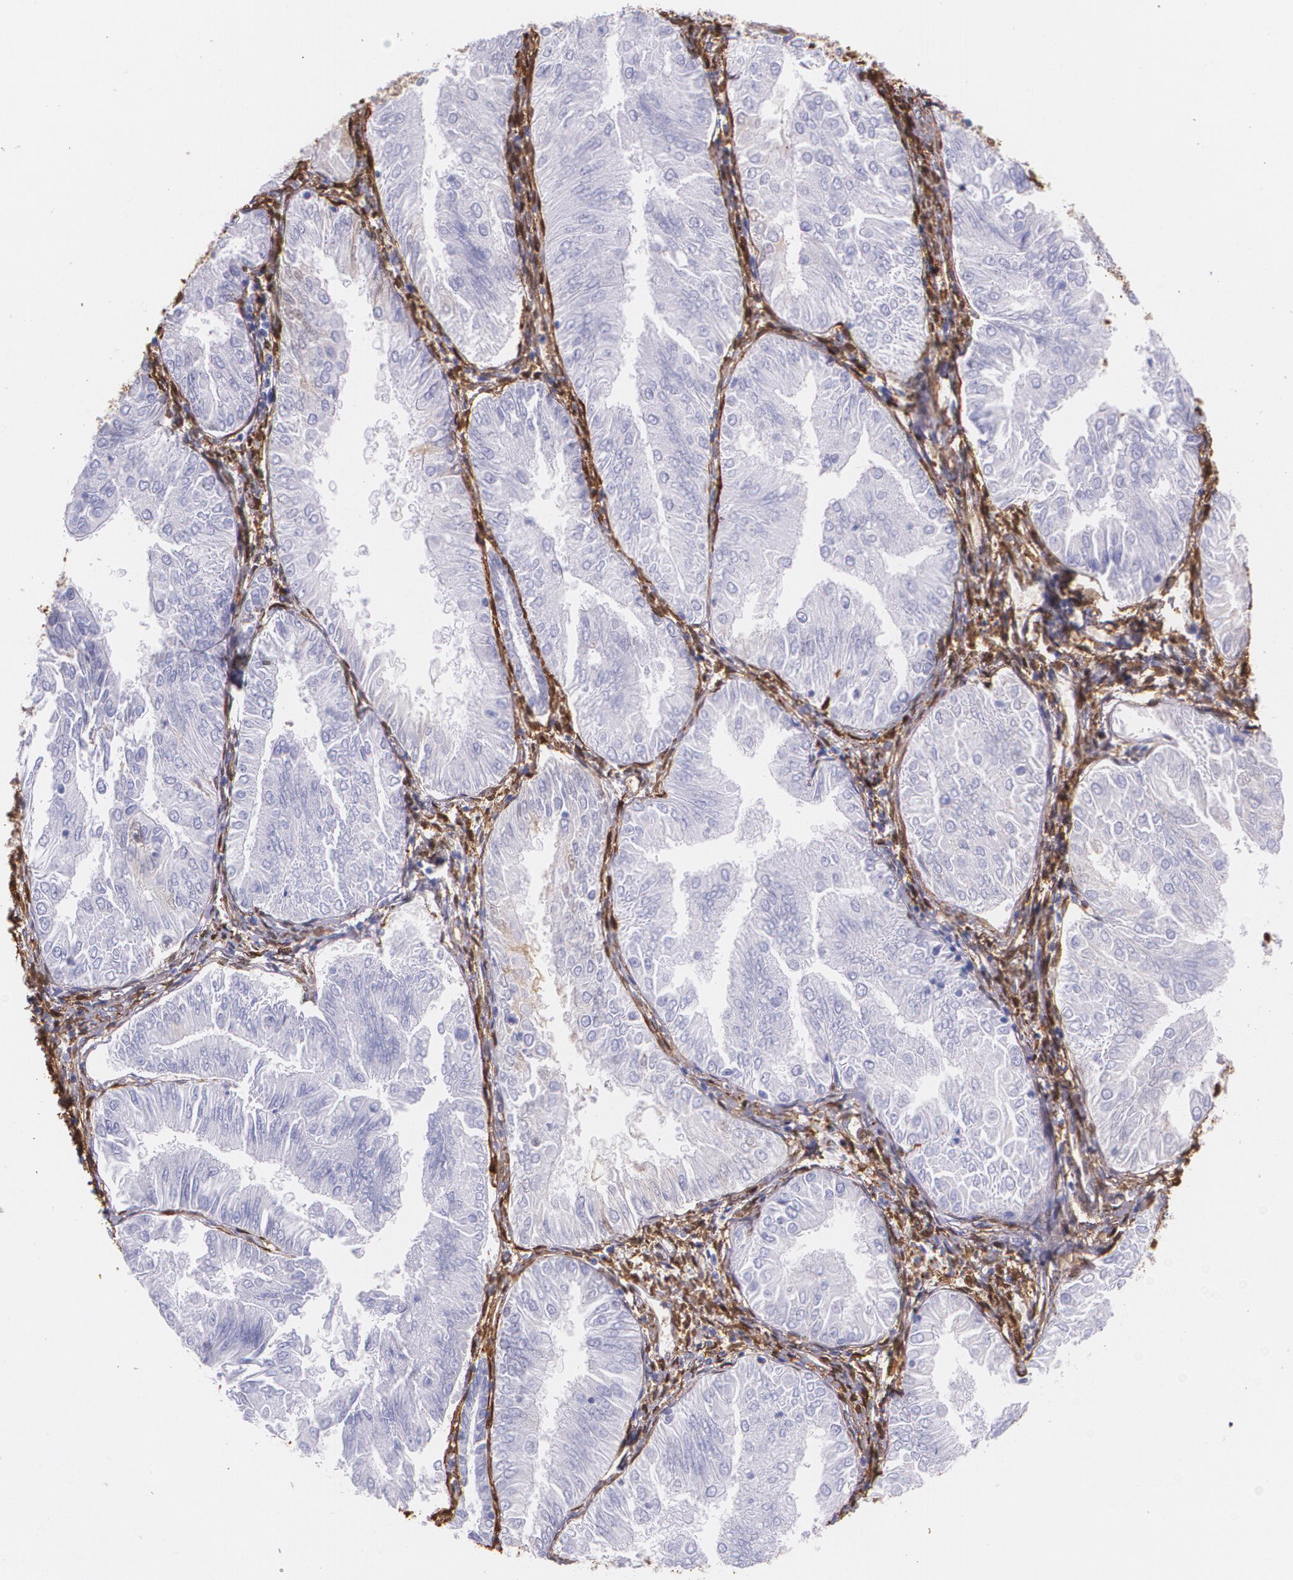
{"staining": {"intensity": "negative", "quantity": "none", "location": "none"}, "tissue": "endometrial cancer", "cell_type": "Tumor cells", "image_type": "cancer", "snomed": [{"axis": "morphology", "description": "Adenocarcinoma, NOS"}, {"axis": "topography", "description": "Endometrium"}], "caption": "Endometrial cancer was stained to show a protein in brown. There is no significant positivity in tumor cells.", "gene": "MMP2", "patient": {"sex": "female", "age": 53}}